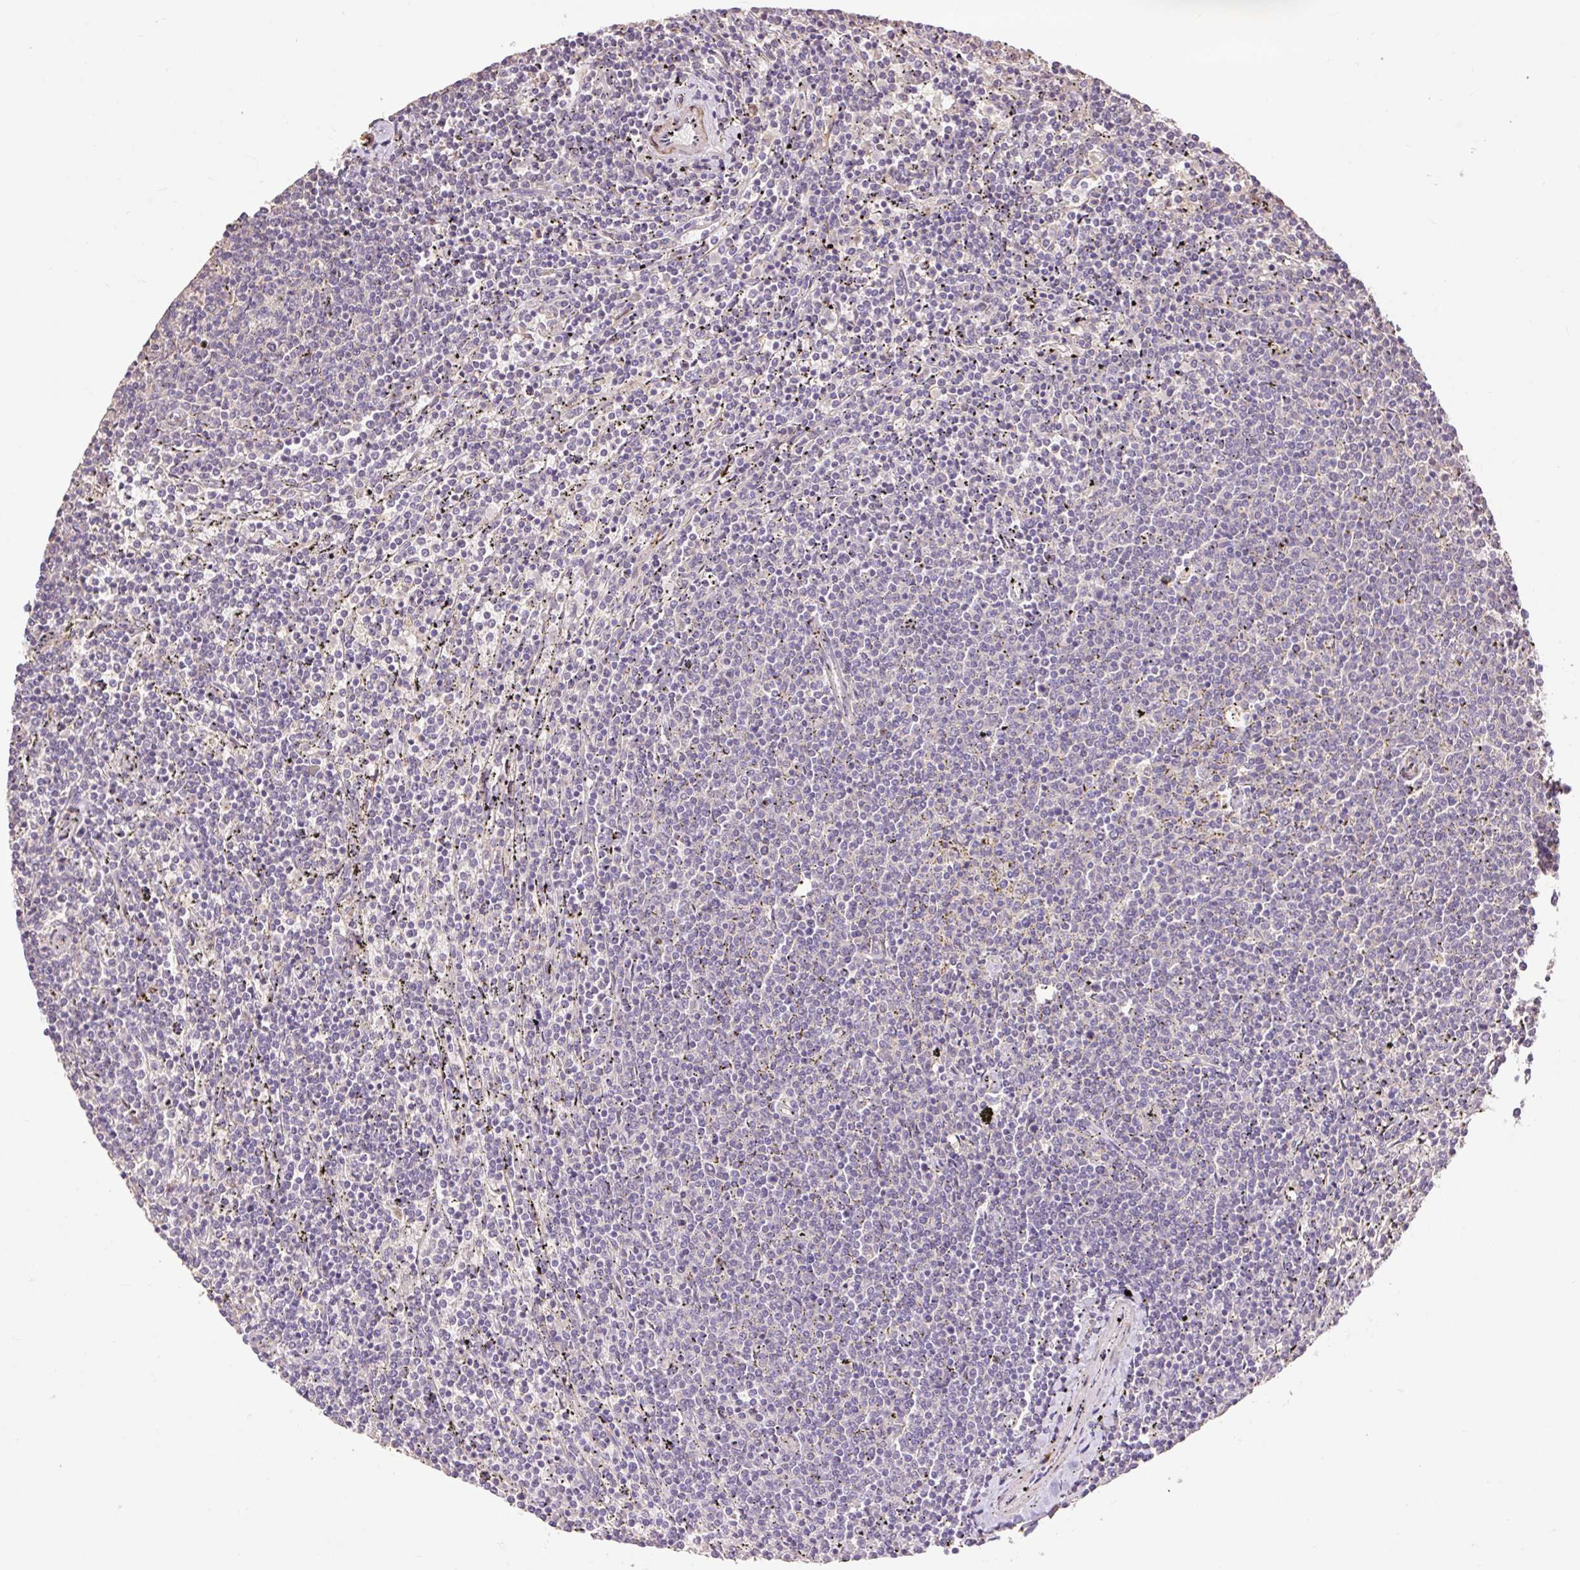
{"staining": {"intensity": "negative", "quantity": "none", "location": "none"}, "tissue": "lymphoma", "cell_type": "Tumor cells", "image_type": "cancer", "snomed": [{"axis": "morphology", "description": "Malignant lymphoma, non-Hodgkin's type, Low grade"}, {"axis": "topography", "description": "Spleen"}], "caption": "This photomicrograph is of low-grade malignant lymphoma, non-Hodgkin's type stained with IHC to label a protein in brown with the nuclei are counter-stained blue. There is no staining in tumor cells.", "gene": "DESI1", "patient": {"sex": "female", "age": 50}}